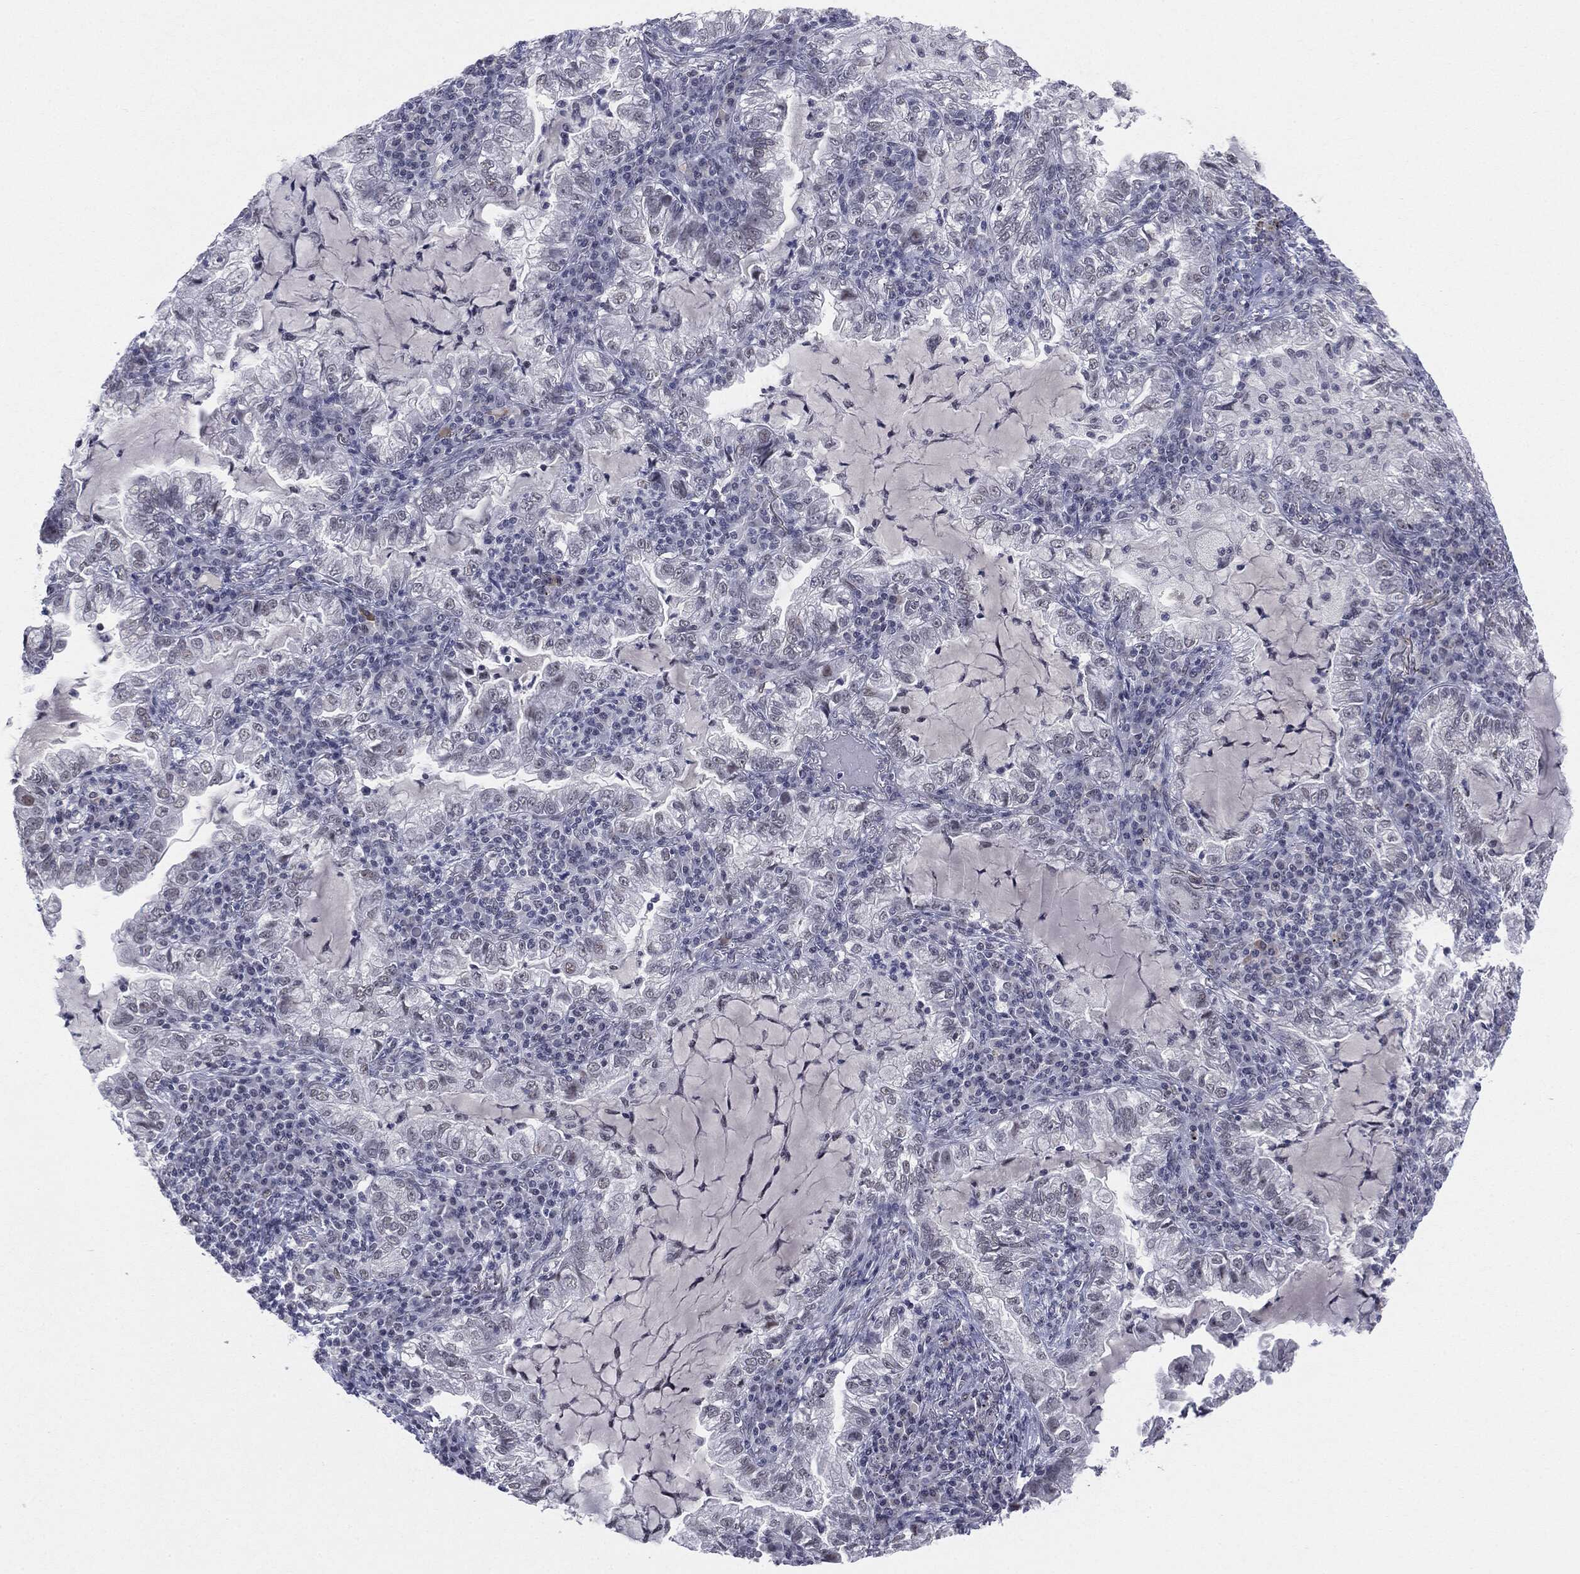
{"staining": {"intensity": "negative", "quantity": "none", "location": "none"}, "tissue": "lung cancer", "cell_type": "Tumor cells", "image_type": "cancer", "snomed": [{"axis": "morphology", "description": "Adenocarcinoma, NOS"}, {"axis": "topography", "description": "Lung"}], "caption": "DAB immunohistochemical staining of human lung cancer exhibits no significant expression in tumor cells.", "gene": "SLC5A5", "patient": {"sex": "female", "age": 73}}